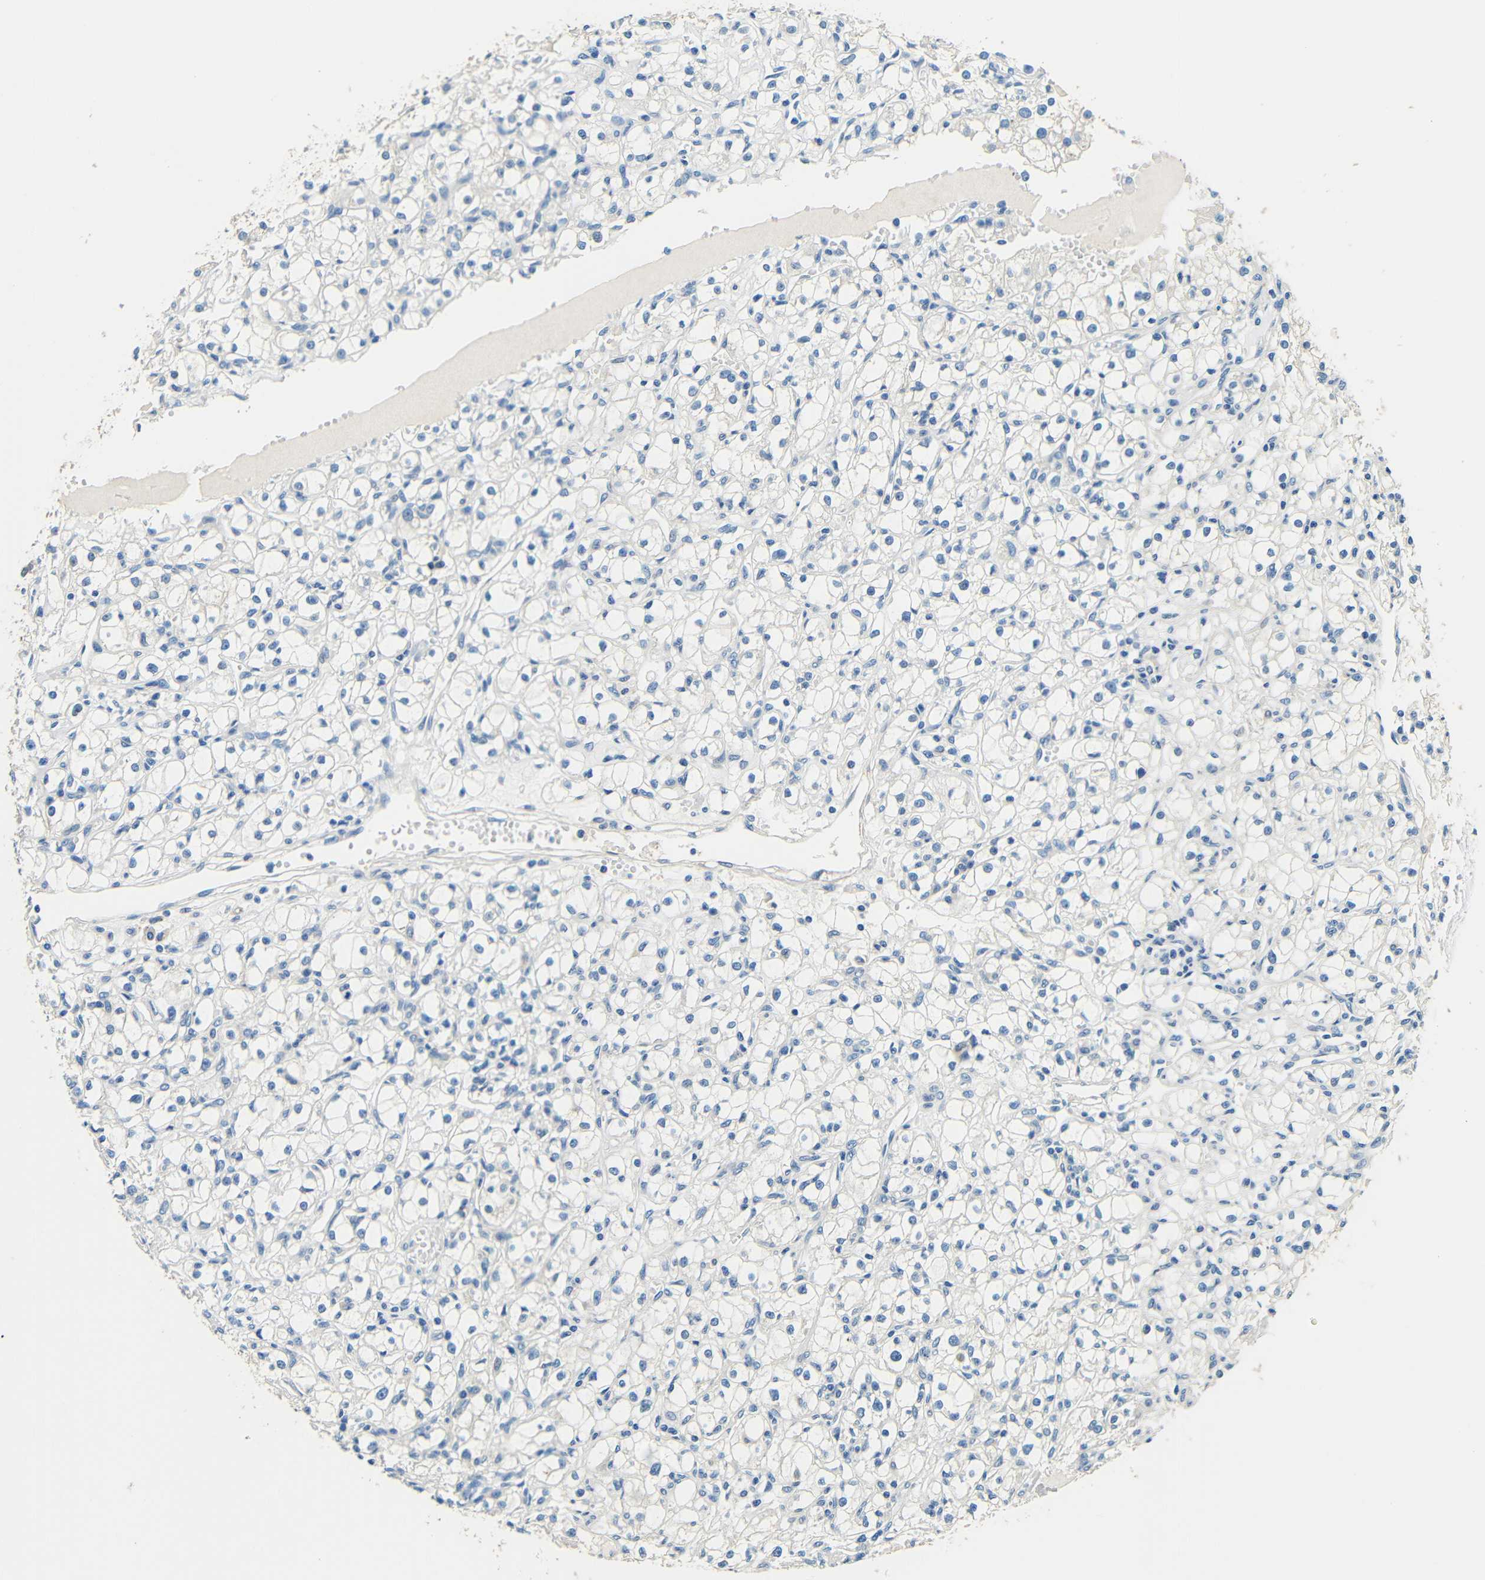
{"staining": {"intensity": "negative", "quantity": "none", "location": "none"}, "tissue": "renal cancer", "cell_type": "Tumor cells", "image_type": "cancer", "snomed": [{"axis": "morphology", "description": "Adenocarcinoma, NOS"}, {"axis": "topography", "description": "Kidney"}], "caption": "Renal cancer (adenocarcinoma) was stained to show a protein in brown. There is no significant positivity in tumor cells.", "gene": "FMO5", "patient": {"sex": "male", "age": 56}}